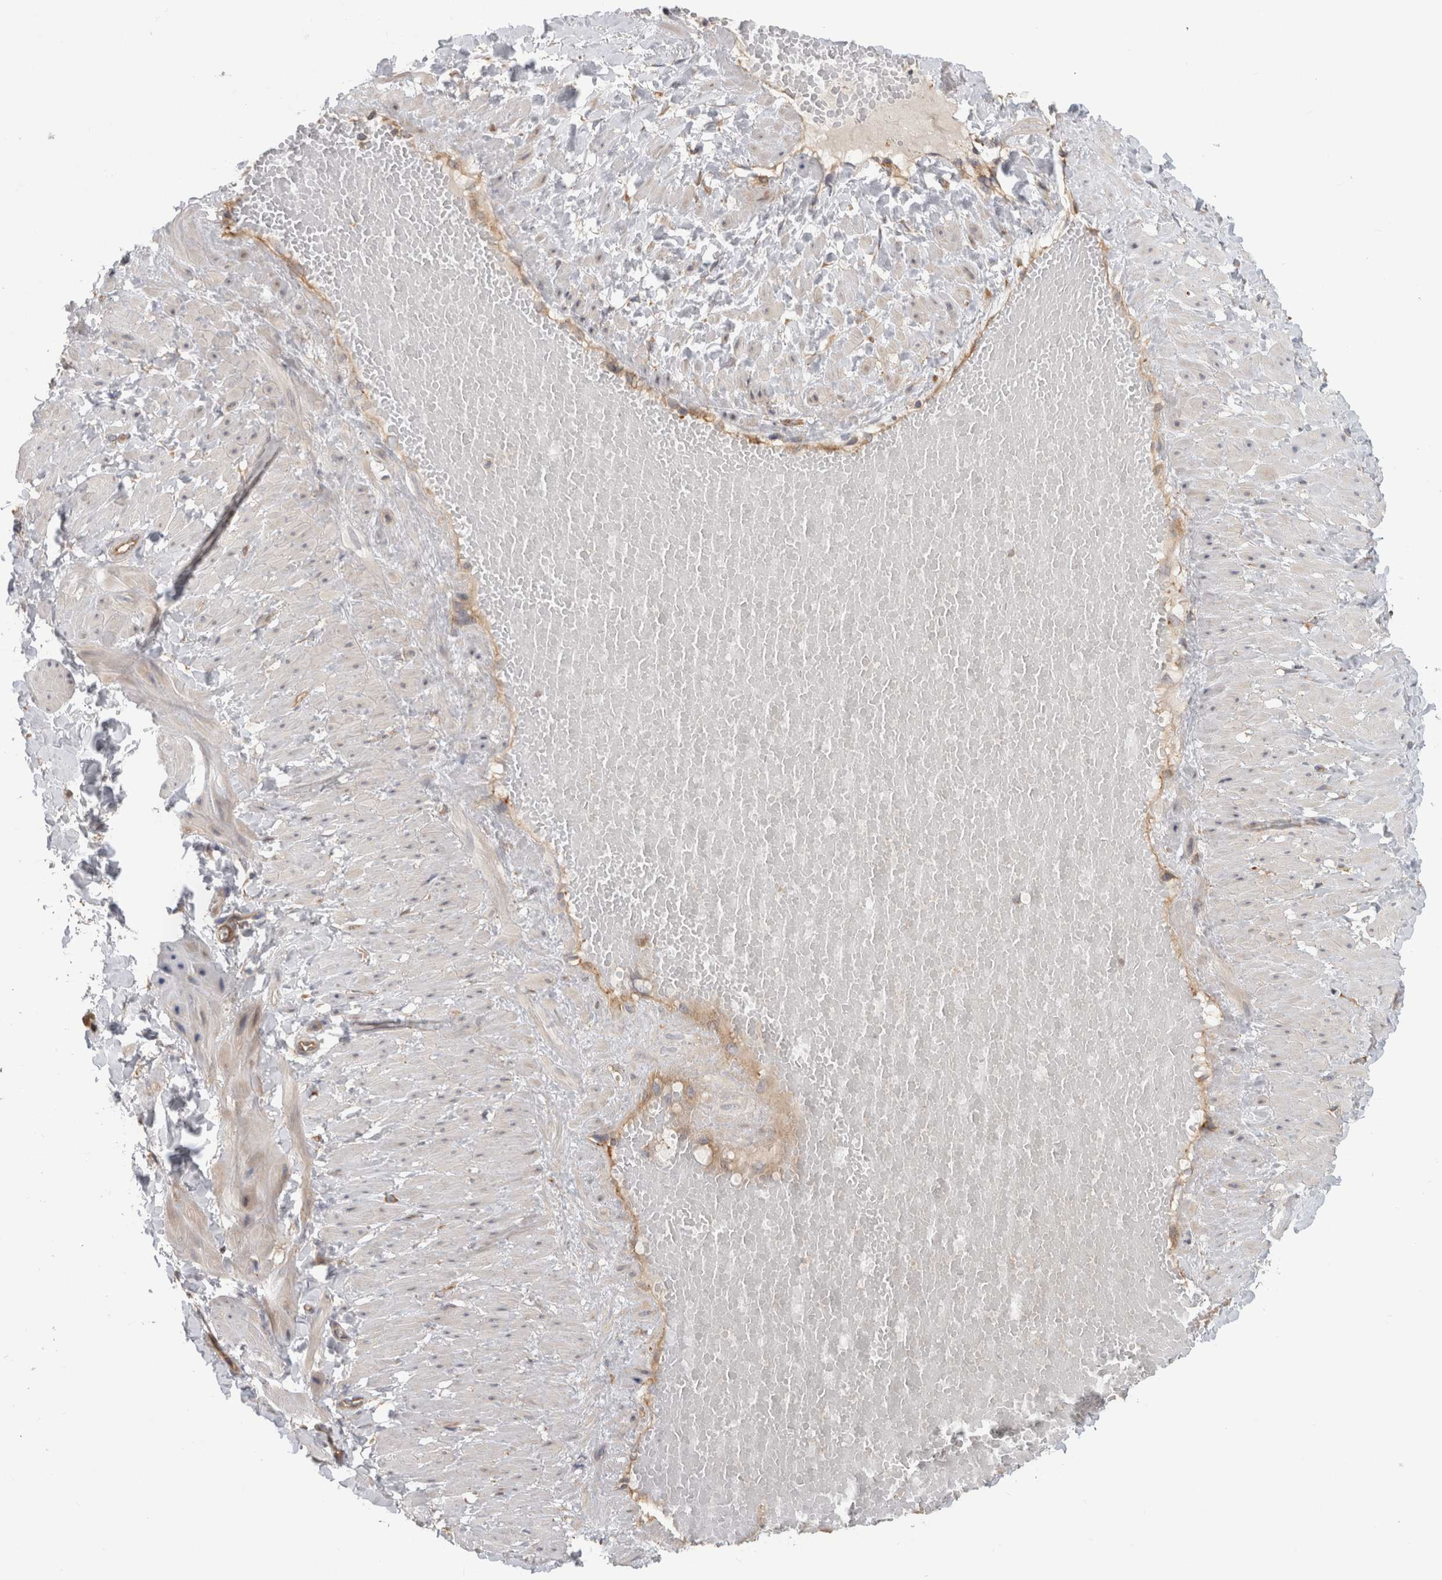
{"staining": {"intensity": "negative", "quantity": "none", "location": "none"}, "tissue": "adipose tissue", "cell_type": "Adipocytes", "image_type": "normal", "snomed": [{"axis": "morphology", "description": "Normal tissue, NOS"}, {"axis": "topography", "description": "Adipose tissue"}, {"axis": "topography", "description": "Vascular tissue"}, {"axis": "topography", "description": "Peripheral nerve tissue"}], "caption": "Adipose tissue was stained to show a protein in brown. There is no significant positivity in adipocytes. (DAB immunohistochemistry, high magnification).", "gene": "PARP6", "patient": {"sex": "male", "age": 25}}